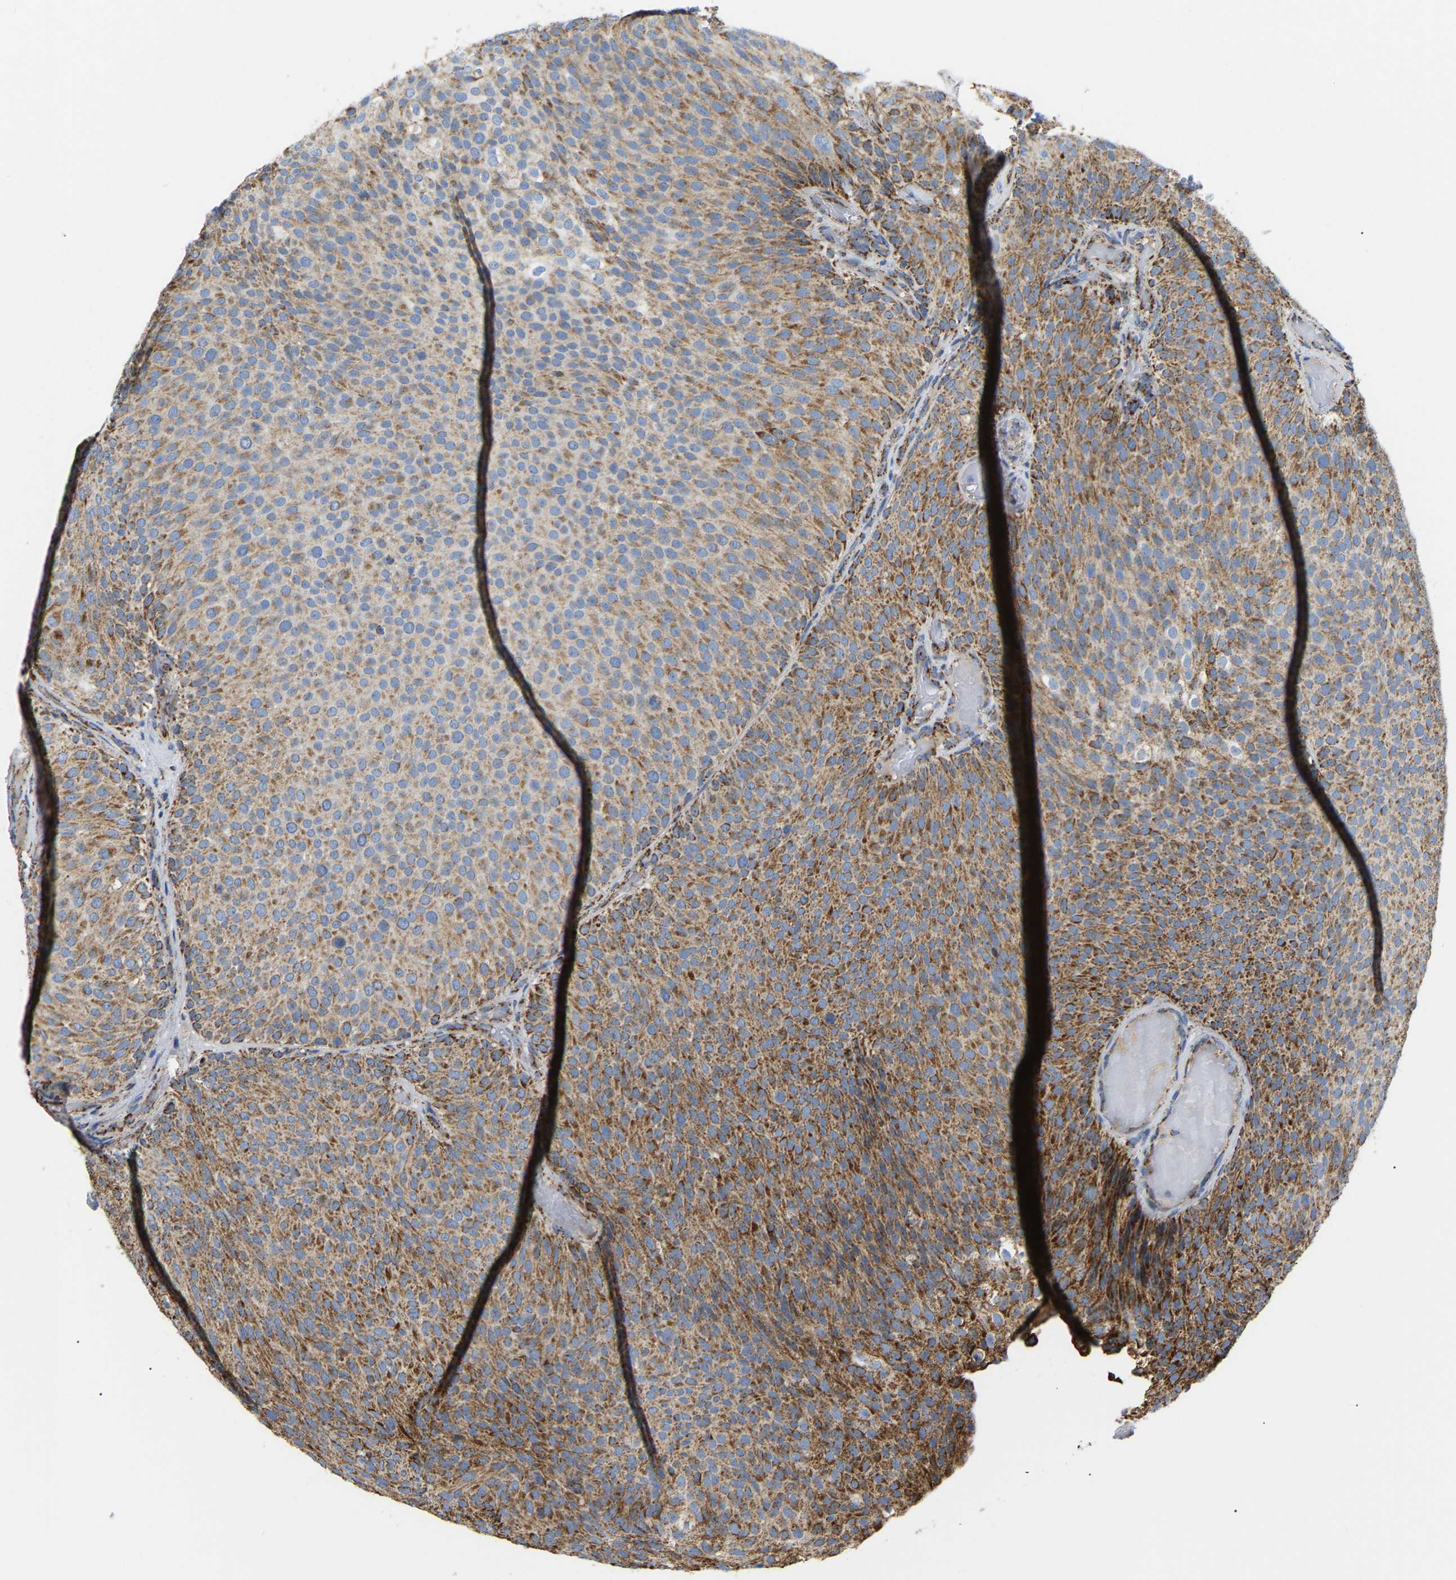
{"staining": {"intensity": "moderate", "quantity": ">75%", "location": "cytoplasmic/membranous"}, "tissue": "urothelial cancer", "cell_type": "Tumor cells", "image_type": "cancer", "snomed": [{"axis": "morphology", "description": "Urothelial carcinoma, Low grade"}, {"axis": "topography", "description": "Urinary bladder"}], "caption": "Urothelial cancer stained with immunohistochemistry reveals moderate cytoplasmic/membranous staining in approximately >75% of tumor cells.", "gene": "HIBADH", "patient": {"sex": "male", "age": 78}}